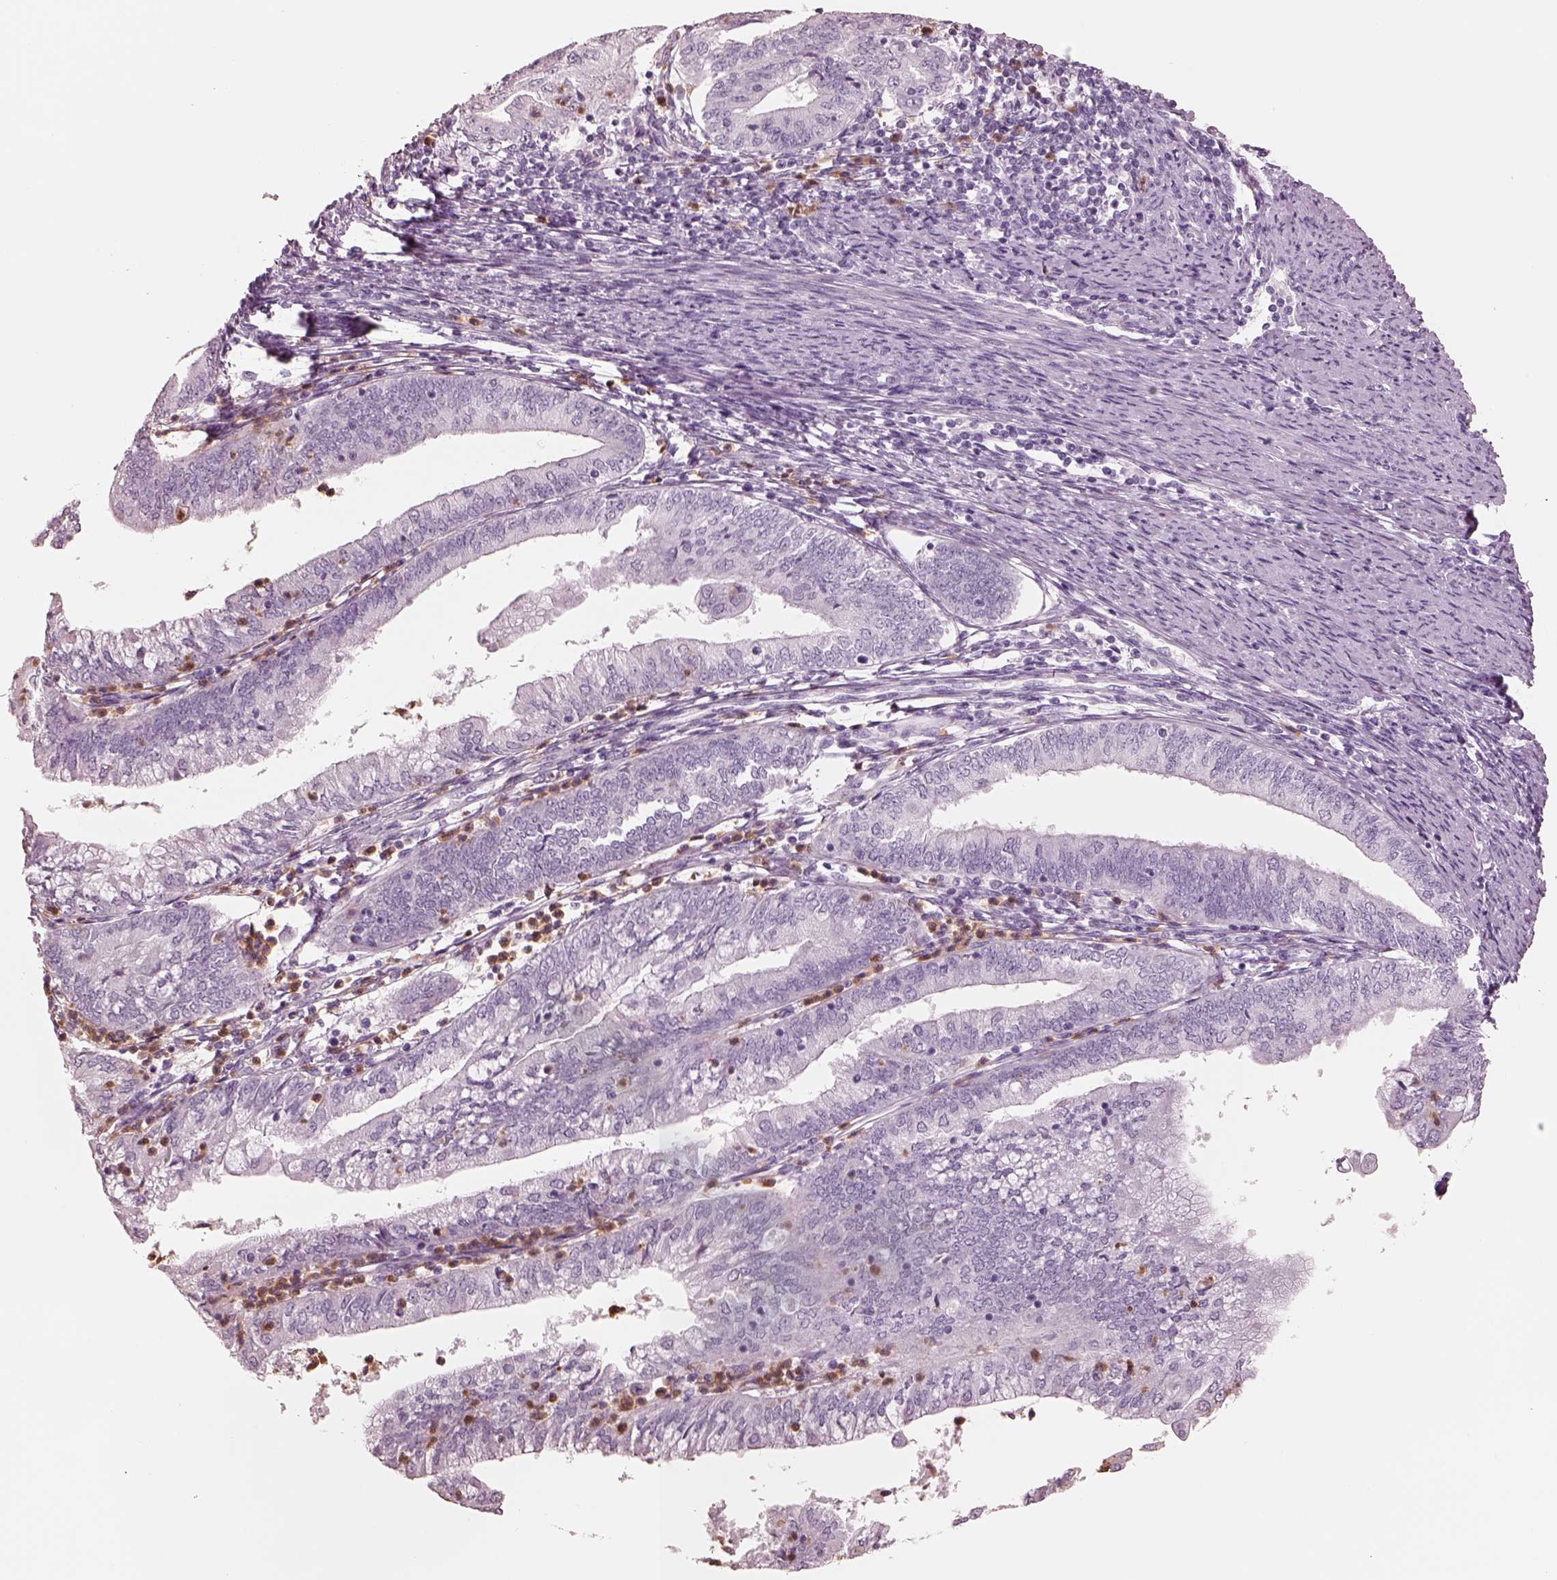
{"staining": {"intensity": "negative", "quantity": "none", "location": "none"}, "tissue": "endometrial cancer", "cell_type": "Tumor cells", "image_type": "cancer", "snomed": [{"axis": "morphology", "description": "Adenocarcinoma, NOS"}, {"axis": "topography", "description": "Endometrium"}], "caption": "Immunohistochemistry of human endometrial adenocarcinoma exhibits no staining in tumor cells.", "gene": "ELANE", "patient": {"sex": "female", "age": 55}}